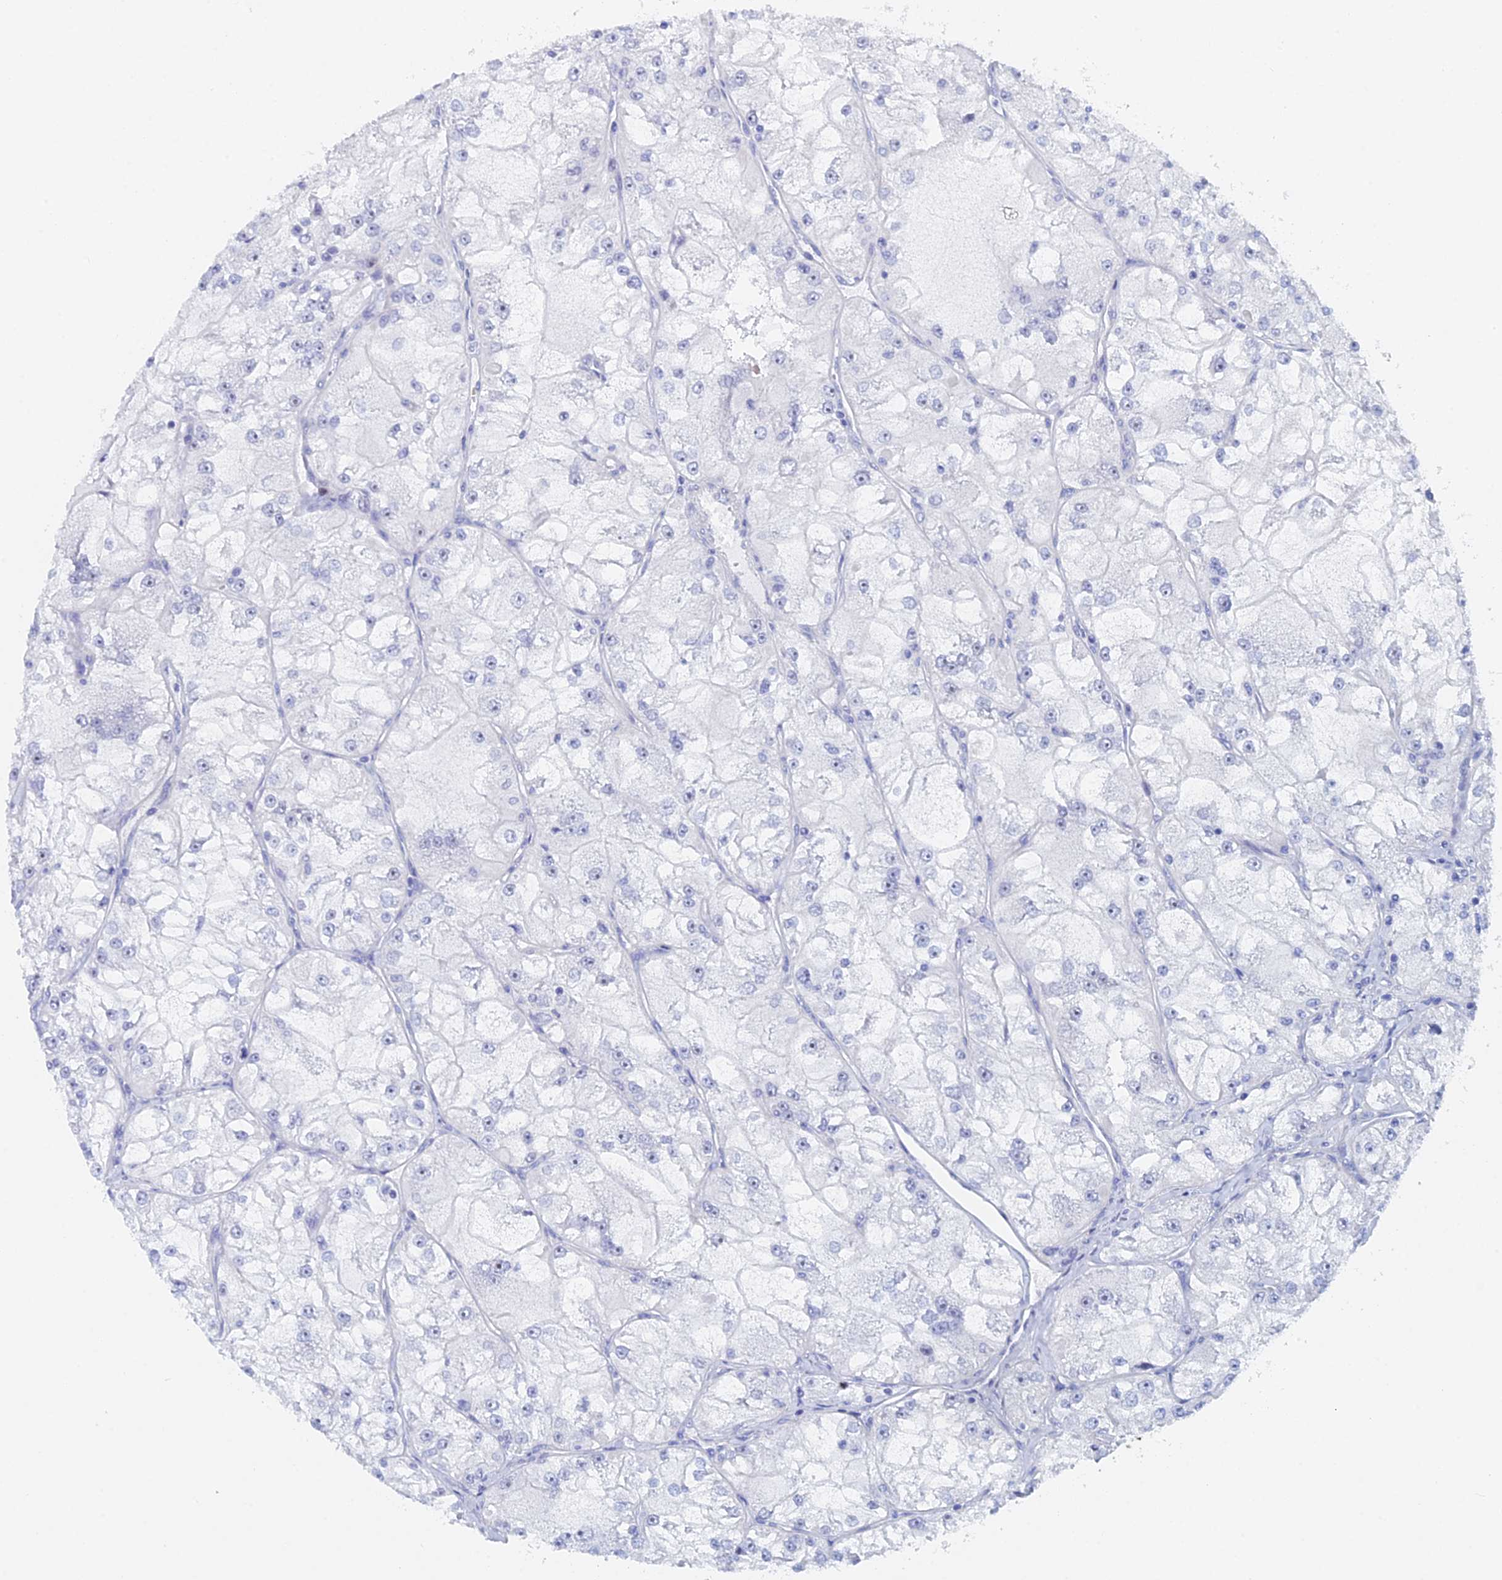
{"staining": {"intensity": "negative", "quantity": "none", "location": "none"}, "tissue": "renal cancer", "cell_type": "Tumor cells", "image_type": "cancer", "snomed": [{"axis": "morphology", "description": "Adenocarcinoma, NOS"}, {"axis": "topography", "description": "Kidney"}], "caption": "There is no significant staining in tumor cells of renal adenocarcinoma.", "gene": "DRGX", "patient": {"sex": "female", "age": 72}}